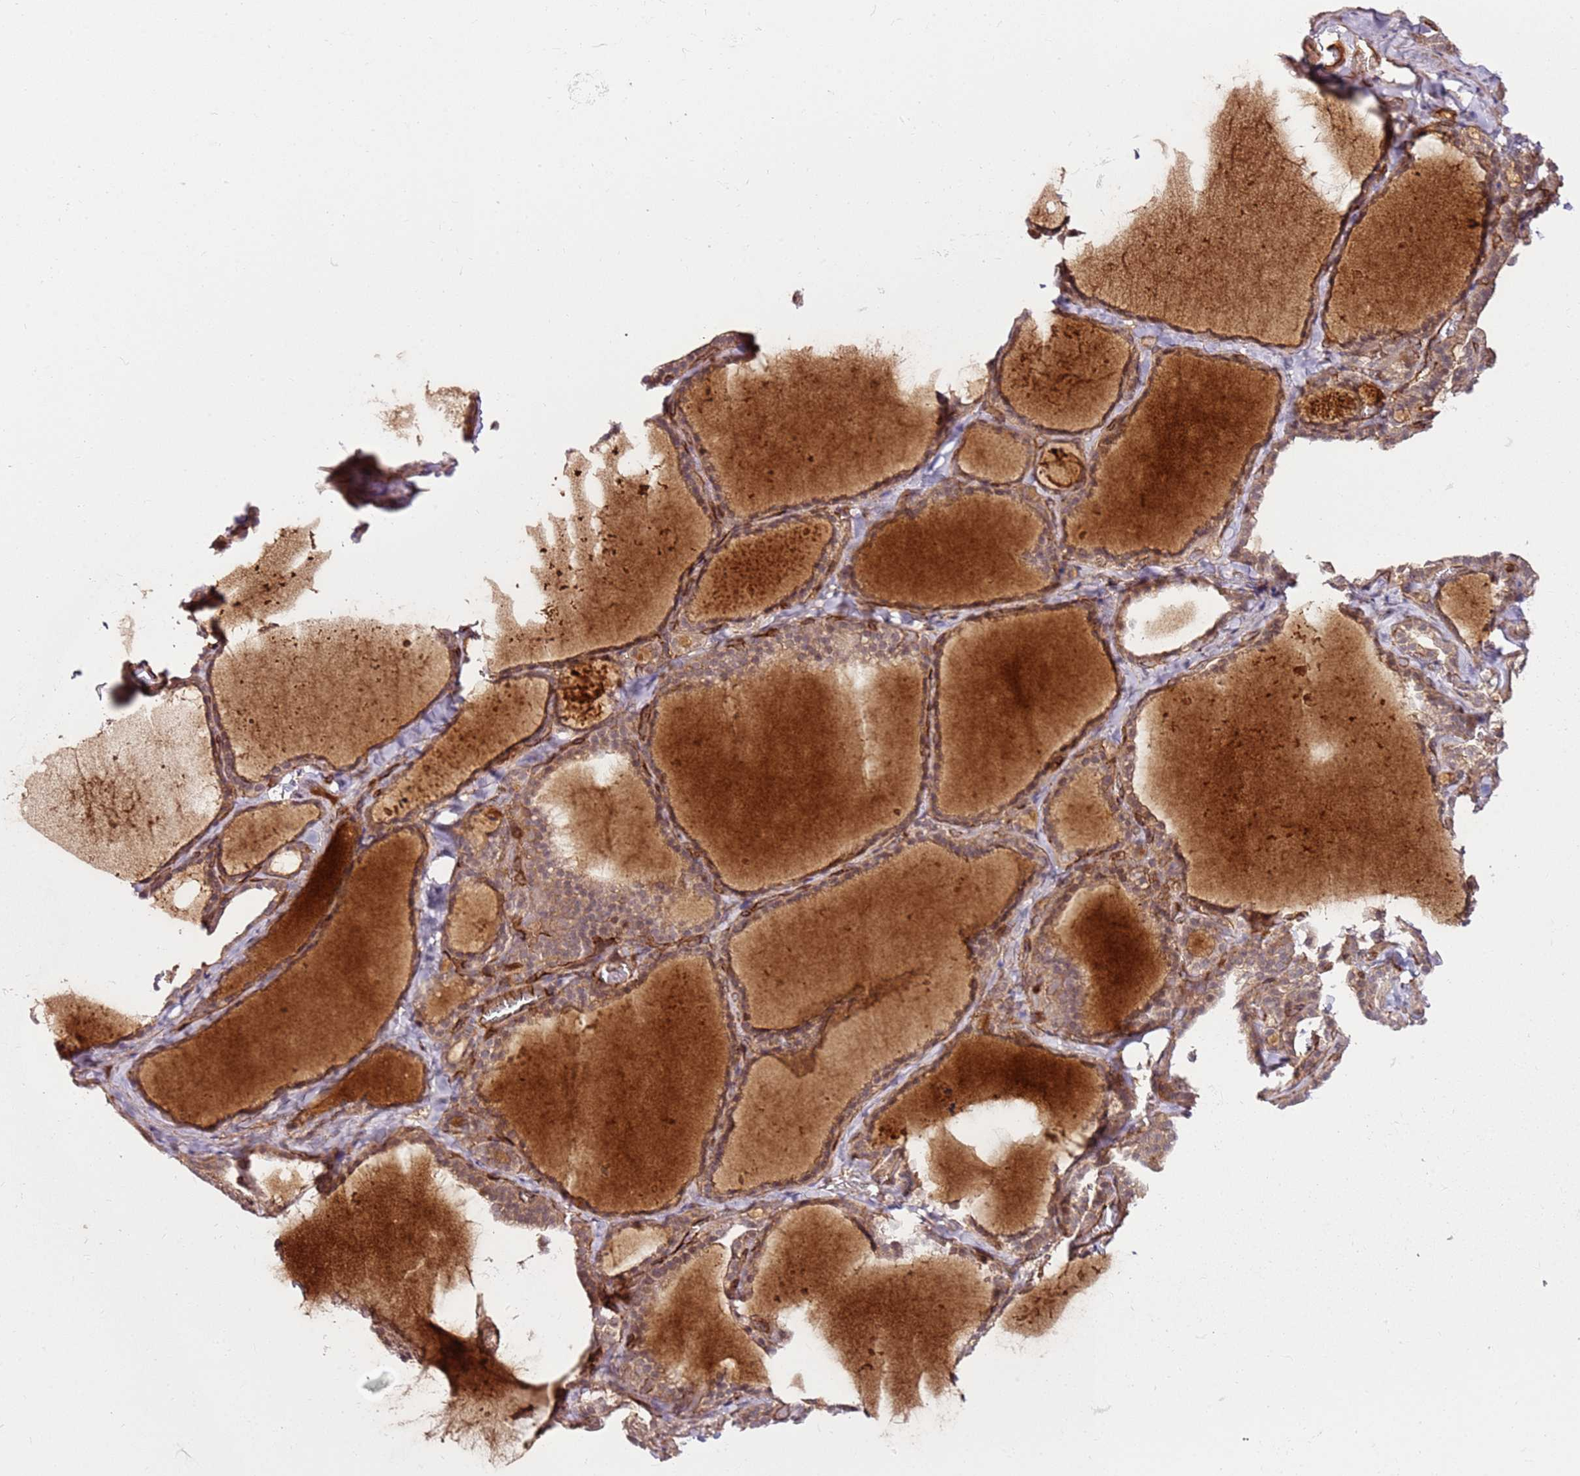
{"staining": {"intensity": "moderate", "quantity": ">75%", "location": "cytoplasmic/membranous"}, "tissue": "thyroid gland", "cell_type": "Glandular cells", "image_type": "normal", "snomed": [{"axis": "morphology", "description": "Normal tissue, NOS"}, {"axis": "topography", "description": "Thyroid gland"}], "caption": "Moderate cytoplasmic/membranous staining for a protein is identified in approximately >75% of glandular cells of unremarkable thyroid gland using immunohistochemistry (IHC).", "gene": "CCNYL1", "patient": {"sex": "female", "age": 22}}